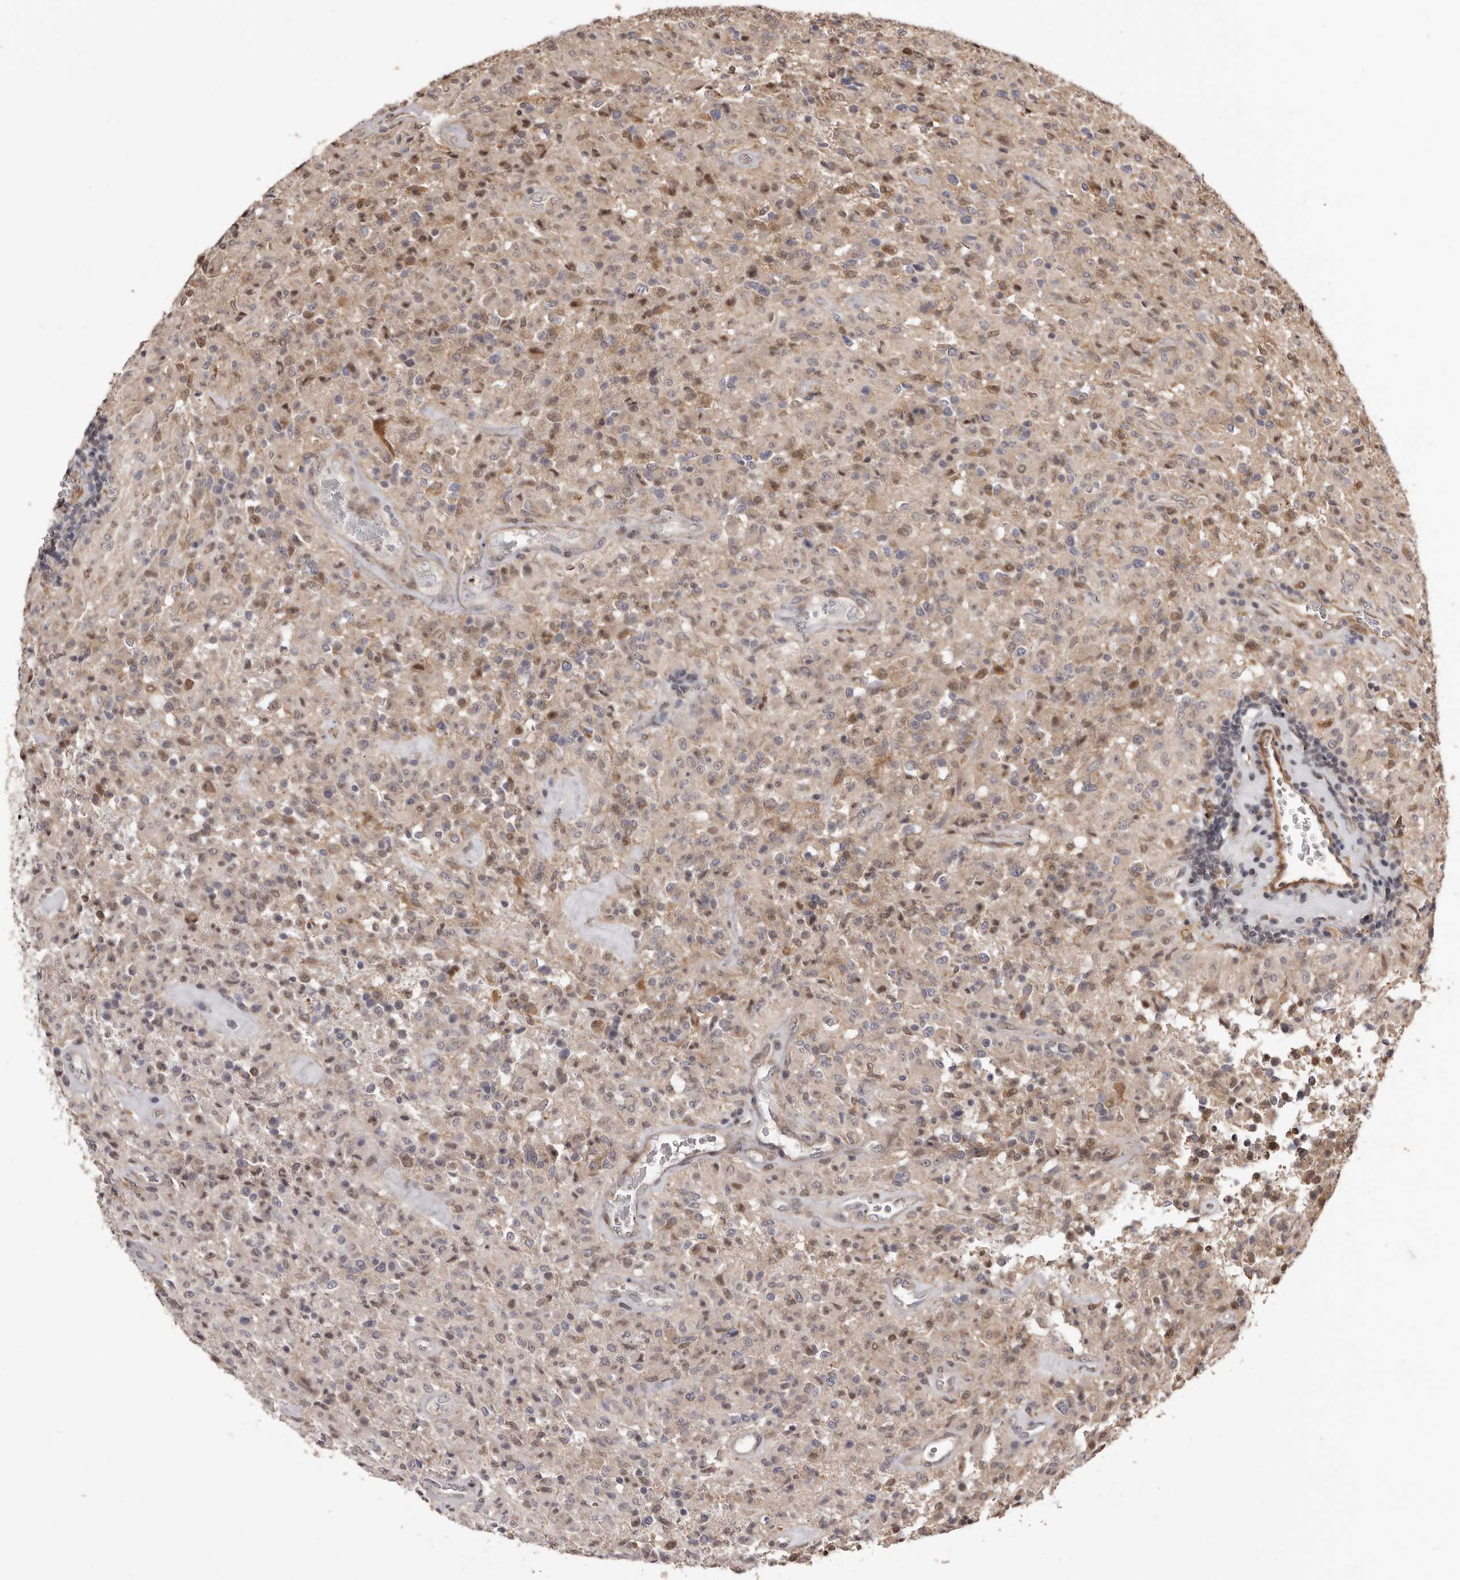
{"staining": {"intensity": "weak", "quantity": "25%-75%", "location": "cytoplasmic/membranous,nuclear"}, "tissue": "glioma", "cell_type": "Tumor cells", "image_type": "cancer", "snomed": [{"axis": "morphology", "description": "Glioma, malignant, High grade"}, {"axis": "topography", "description": "Brain"}], "caption": "Malignant glioma (high-grade) stained with a protein marker exhibits weak staining in tumor cells.", "gene": "ZCCHC7", "patient": {"sex": "female", "age": 57}}